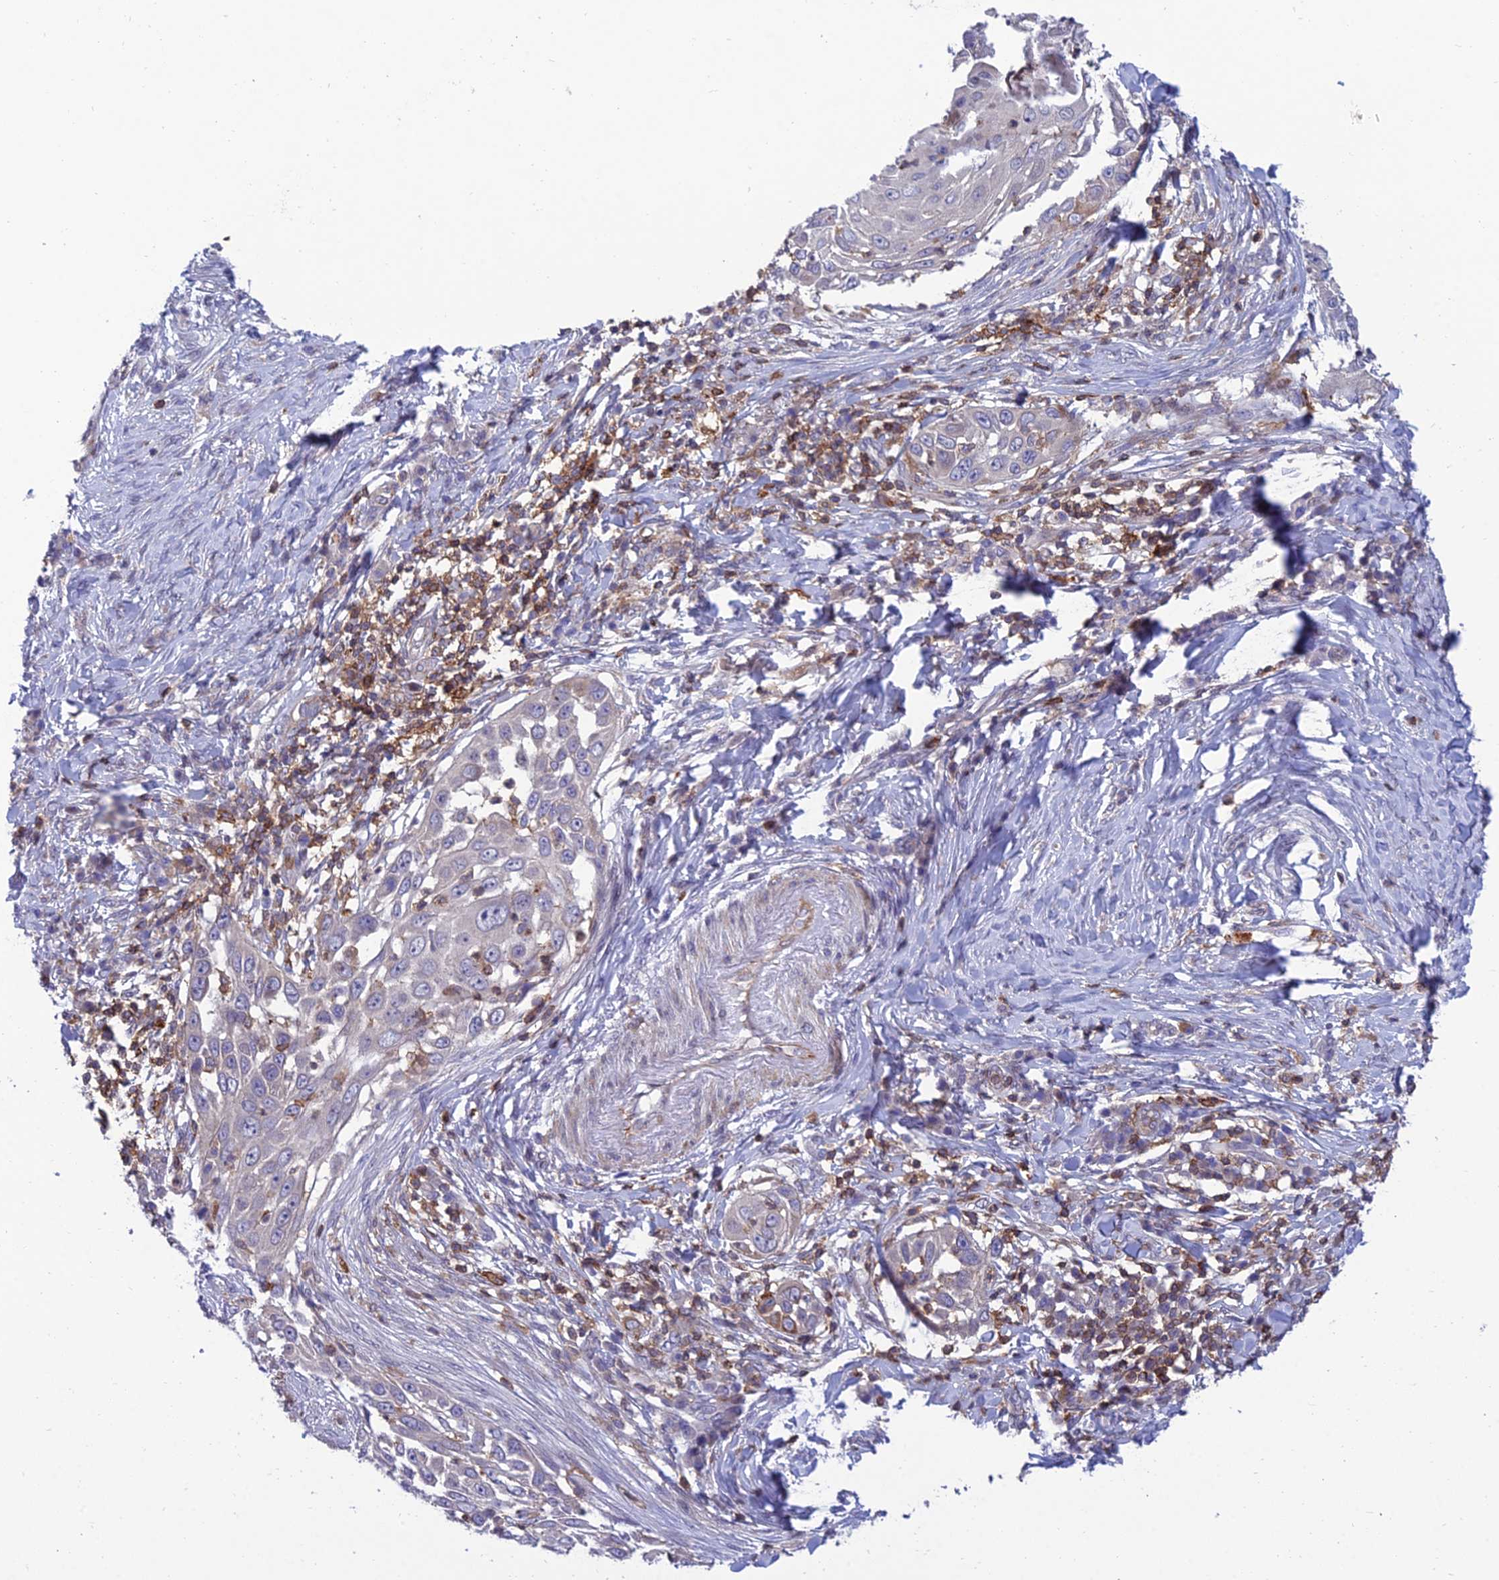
{"staining": {"intensity": "negative", "quantity": "none", "location": "none"}, "tissue": "skin cancer", "cell_type": "Tumor cells", "image_type": "cancer", "snomed": [{"axis": "morphology", "description": "Squamous cell carcinoma, NOS"}, {"axis": "topography", "description": "Skin"}], "caption": "An immunohistochemistry (IHC) micrograph of skin cancer (squamous cell carcinoma) is shown. There is no staining in tumor cells of skin cancer (squamous cell carcinoma).", "gene": "FAM76A", "patient": {"sex": "female", "age": 44}}